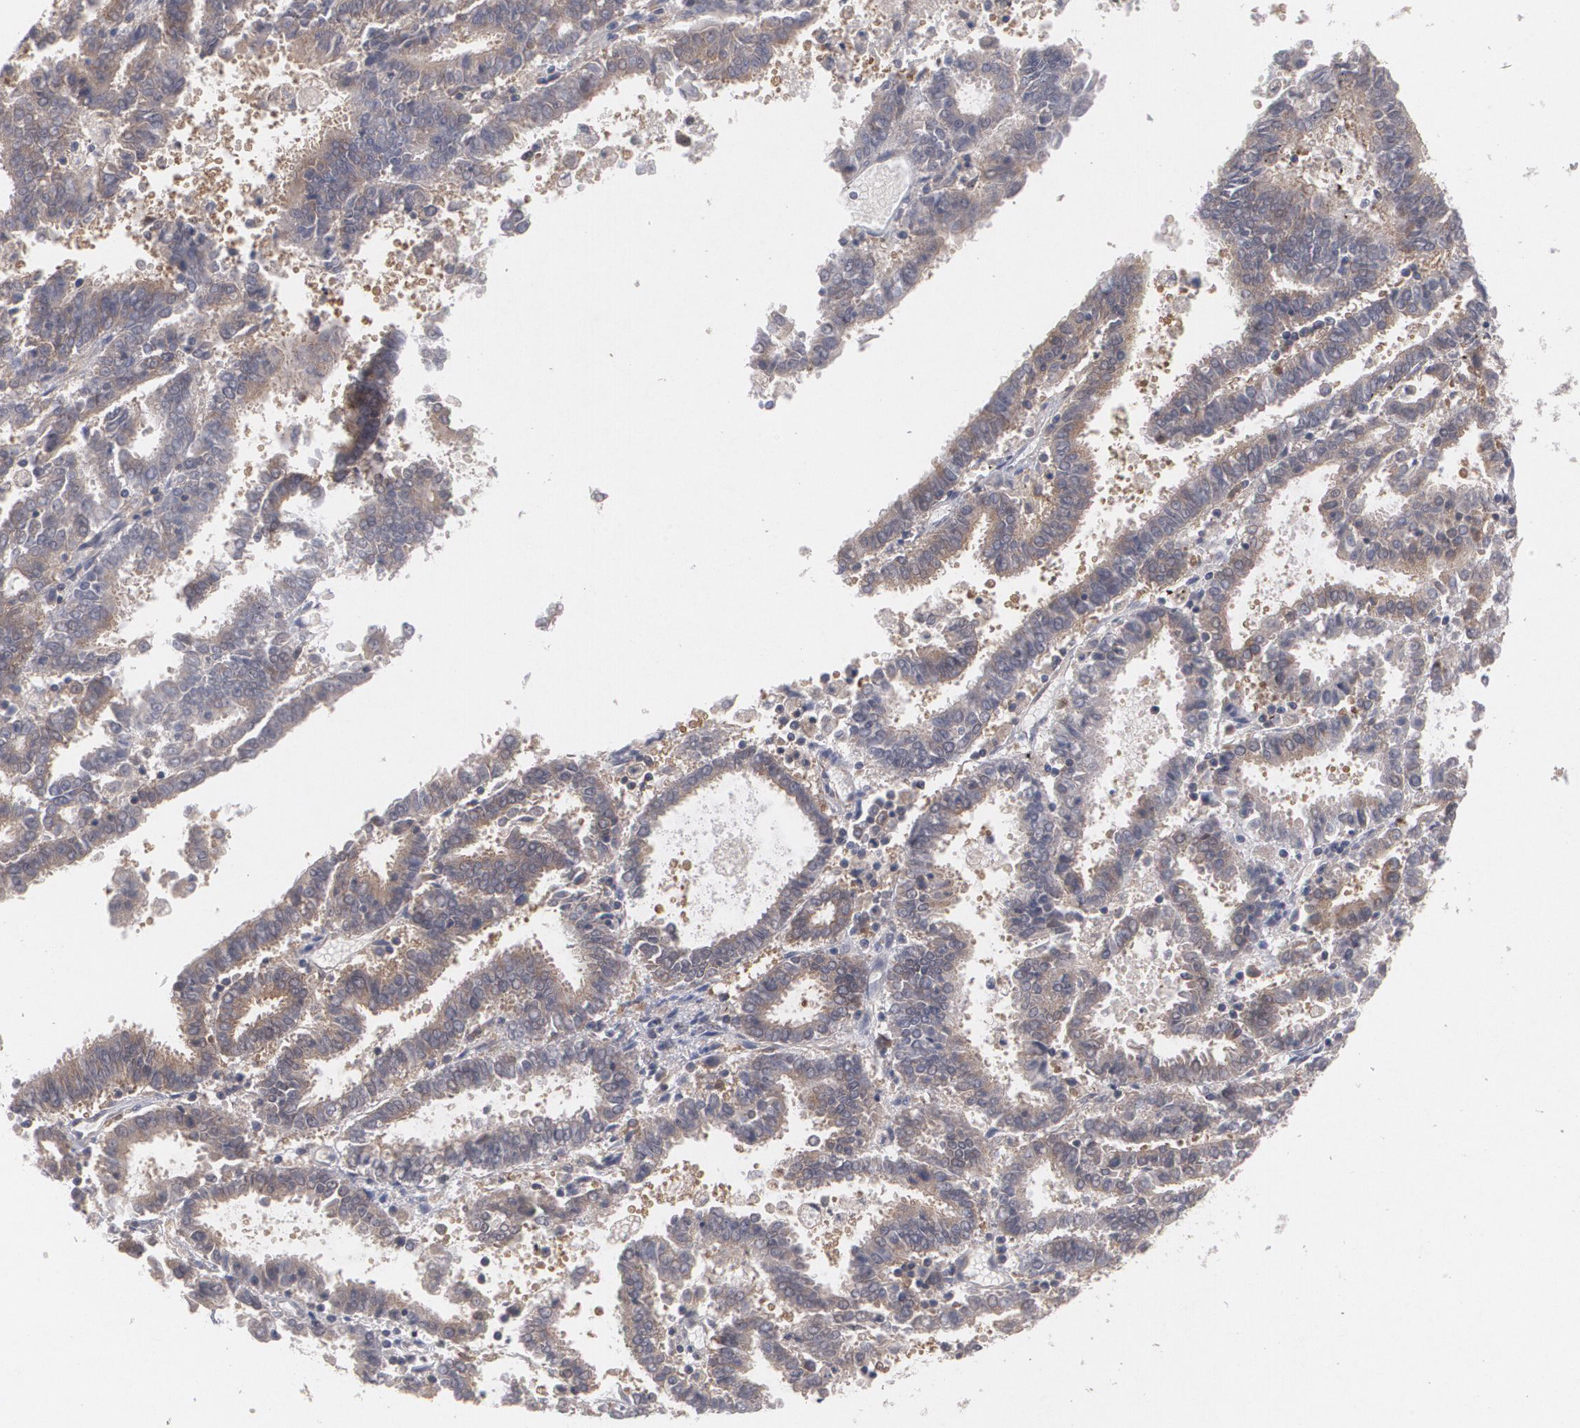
{"staining": {"intensity": "moderate", "quantity": "<25%", "location": "cytoplasmic/membranous"}, "tissue": "endometrial cancer", "cell_type": "Tumor cells", "image_type": "cancer", "snomed": [{"axis": "morphology", "description": "Adenocarcinoma, NOS"}, {"axis": "topography", "description": "Uterus"}], "caption": "An image showing moderate cytoplasmic/membranous staining in about <25% of tumor cells in endometrial adenocarcinoma, as visualized by brown immunohistochemical staining.", "gene": "HTT", "patient": {"sex": "female", "age": 83}}